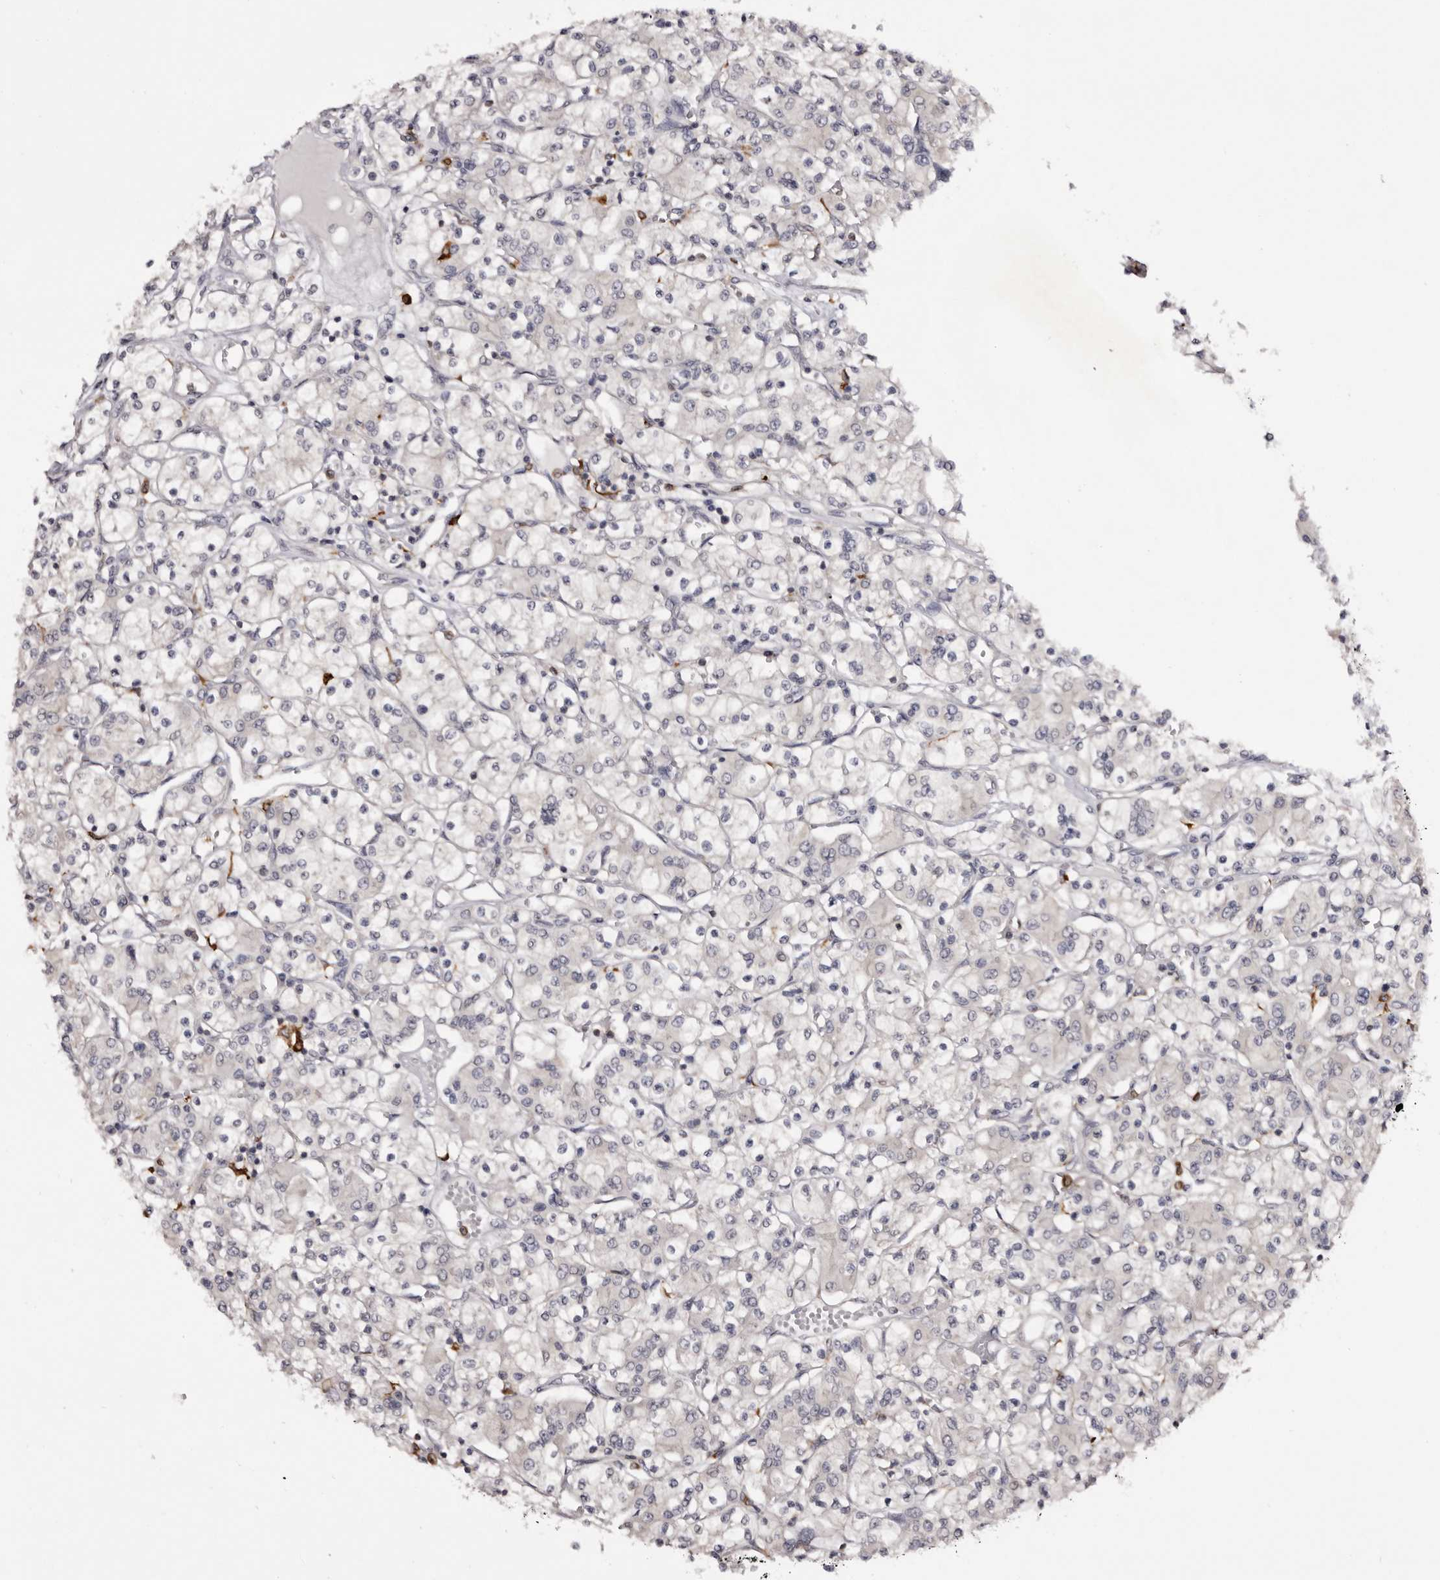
{"staining": {"intensity": "negative", "quantity": "none", "location": "none"}, "tissue": "renal cancer", "cell_type": "Tumor cells", "image_type": "cancer", "snomed": [{"axis": "morphology", "description": "Adenocarcinoma, NOS"}, {"axis": "topography", "description": "Kidney"}], "caption": "Immunohistochemistry micrograph of renal cancer (adenocarcinoma) stained for a protein (brown), which displays no expression in tumor cells. Brightfield microscopy of immunohistochemistry (IHC) stained with DAB (brown) and hematoxylin (blue), captured at high magnification.", "gene": "TNNI1", "patient": {"sex": "female", "age": 59}}